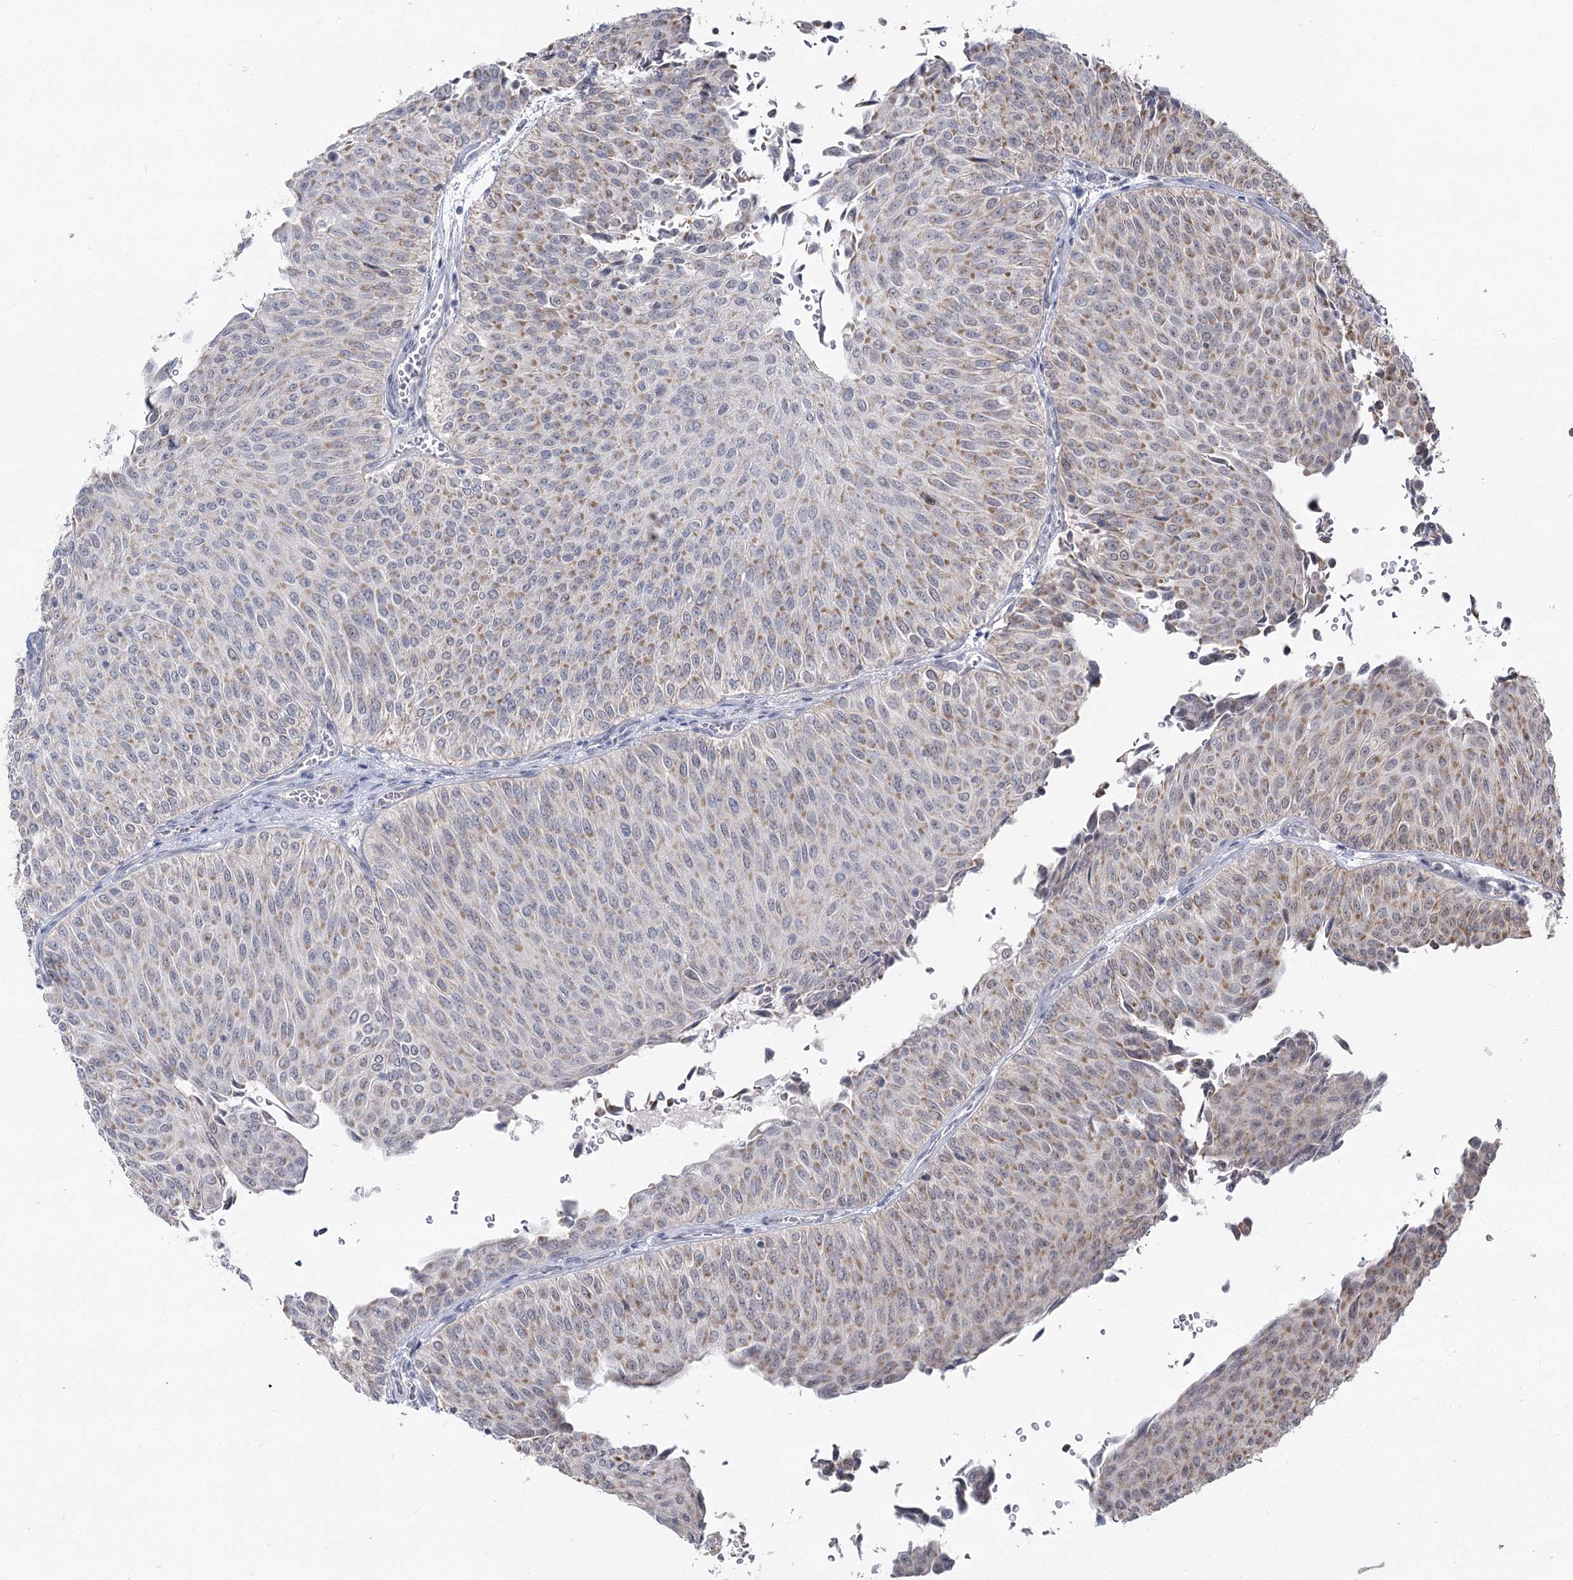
{"staining": {"intensity": "weak", "quantity": "25%-75%", "location": "cytoplasmic/membranous"}, "tissue": "urothelial cancer", "cell_type": "Tumor cells", "image_type": "cancer", "snomed": [{"axis": "morphology", "description": "Urothelial carcinoma, Low grade"}, {"axis": "topography", "description": "Urinary bladder"}], "caption": "Immunohistochemical staining of urothelial cancer displays low levels of weak cytoplasmic/membranous protein expression in about 25%-75% of tumor cells. The protein is stained brown, and the nuclei are stained in blue (DAB IHC with brightfield microscopy, high magnification).", "gene": "RUFY4", "patient": {"sex": "male", "age": 78}}